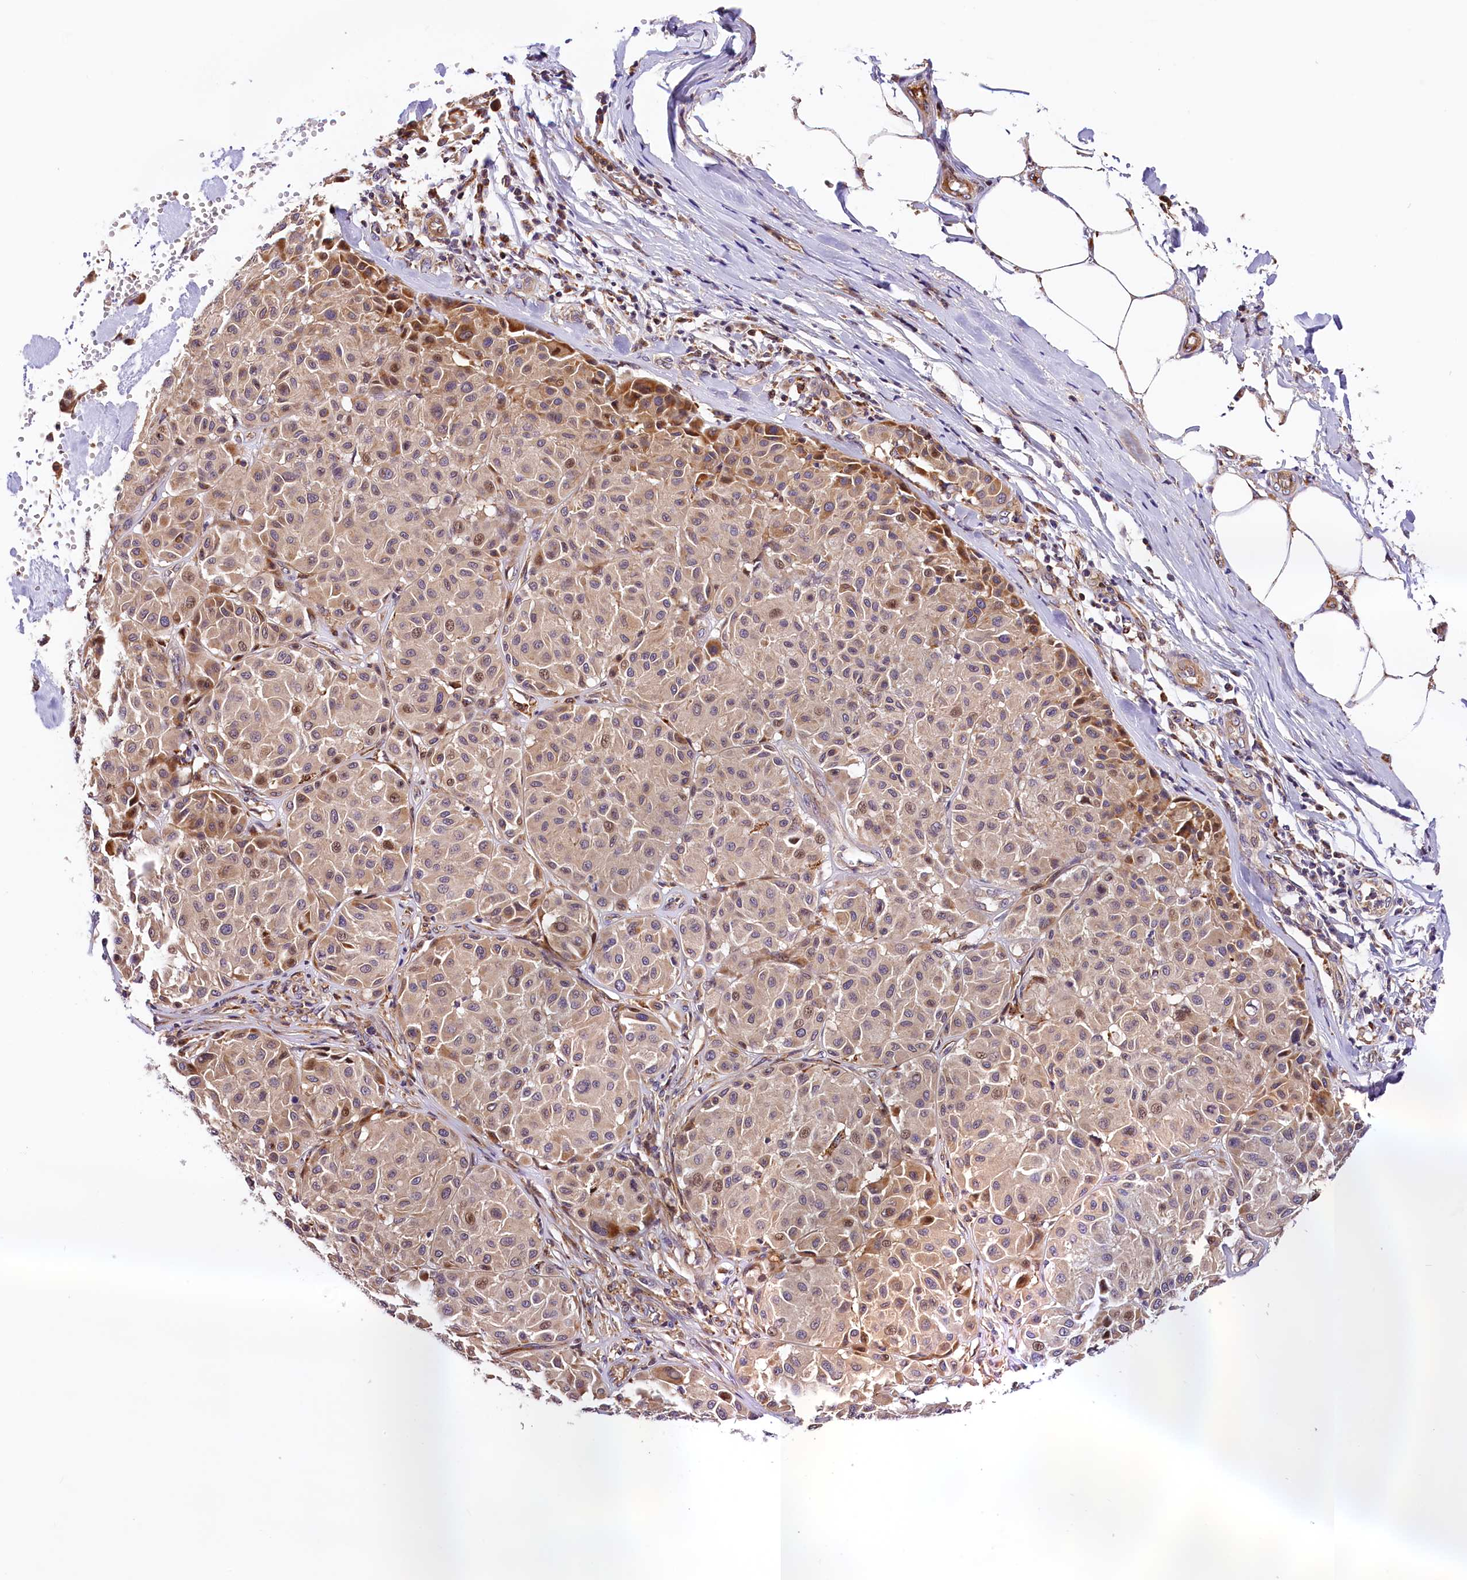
{"staining": {"intensity": "moderate", "quantity": "<25%", "location": "nuclear"}, "tissue": "melanoma", "cell_type": "Tumor cells", "image_type": "cancer", "snomed": [{"axis": "morphology", "description": "Malignant melanoma, Metastatic site"}, {"axis": "topography", "description": "Soft tissue"}], "caption": "Brown immunohistochemical staining in human melanoma demonstrates moderate nuclear expression in approximately <25% of tumor cells.", "gene": "ARMC6", "patient": {"sex": "male", "age": 41}}